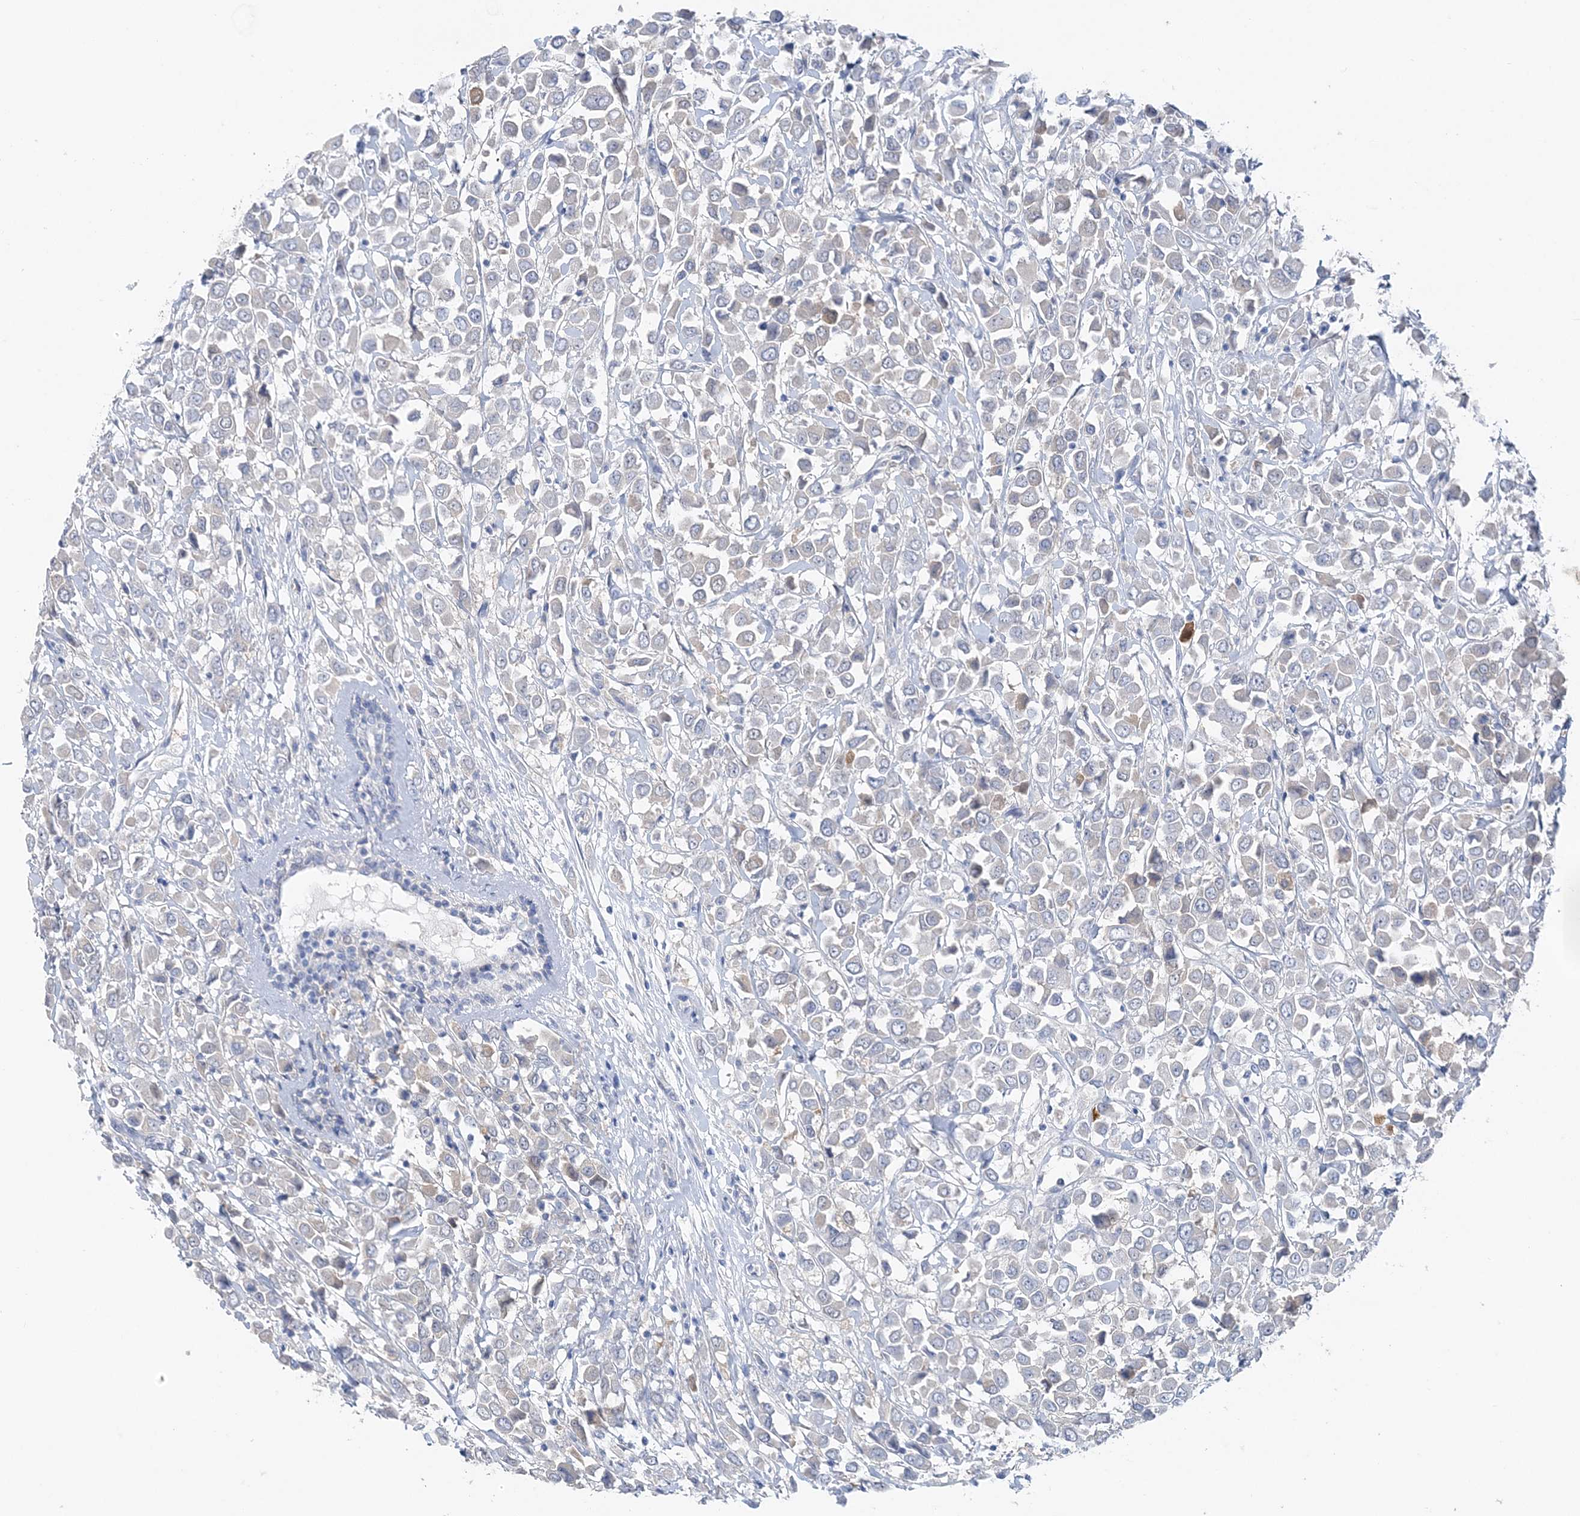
{"staining": {"intensity": "negative", "quantity": "none", "location": "none"}, "tissue": "breast cancer", "cell_type": "Tumor cells", "image_type": "cancer", "snomed": [{"axis": "morphology", "description": "Duct carcinoma"}, {"axis": "topography", "description": "Breast"}], "caption": "This is an IHC histopathology image of breast cancer. There is no staining in tumor cells.", "gene": "HMGCS1", "patient": {"sex": "female", "age": 61}}